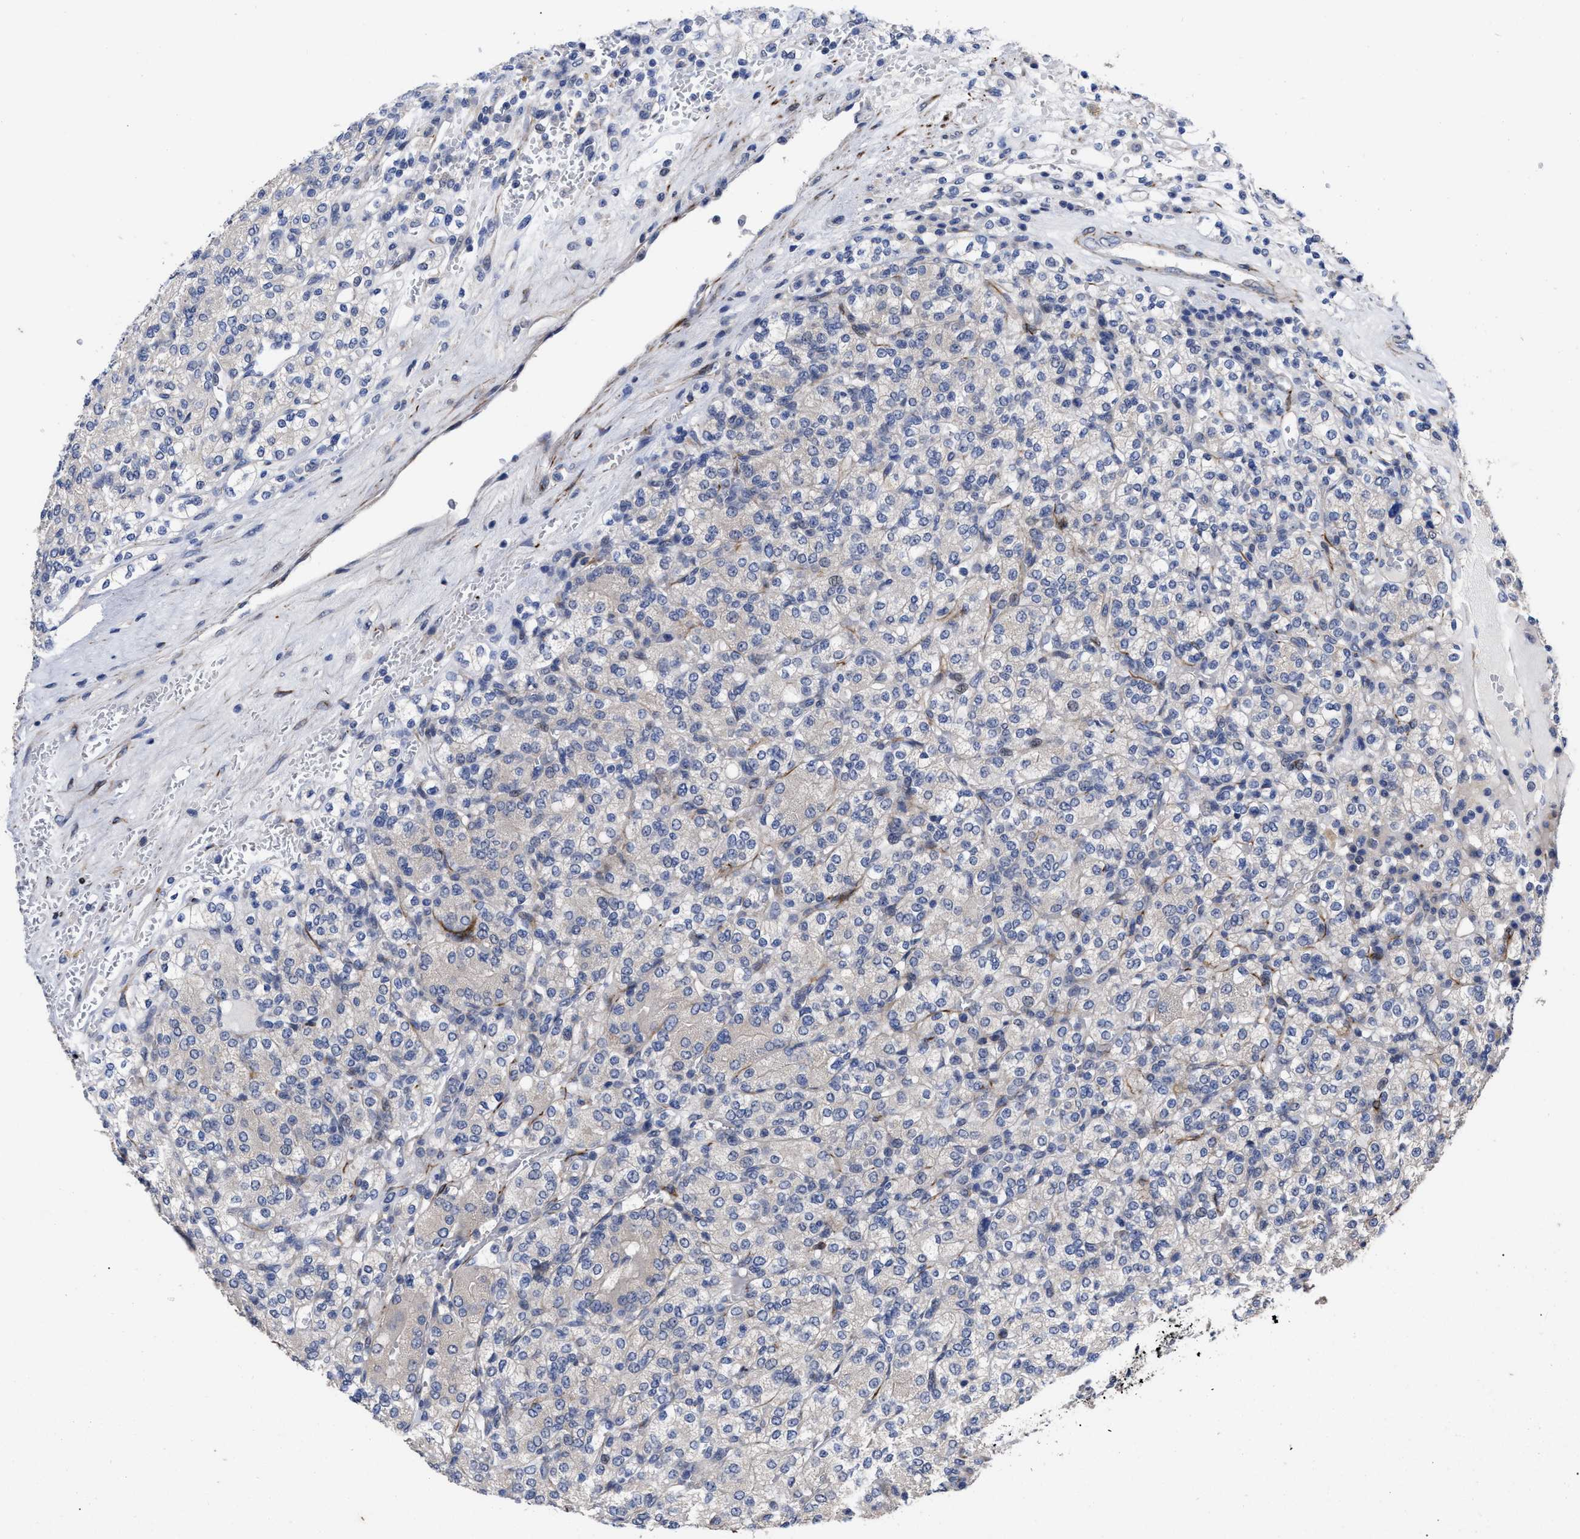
{"staining": {"intensity": "negative", "quantity": "none", "location": "none"}, "tissue": "renal cancer", "cell_type": "Tumor cells", "image_type": "cancer", "snomed": [{"axis": "morphology", "description": "Adenocarcinoma, NOS"}, {"axis": "topography", "description": "Kidney"}], "caption": "Tumor cells show no significant staining in renal cancer (adenocarcinoma). (DAB immunohistochemistry, high magnification).", "gene": "CCN5", "patient": {"sex": "male", "age": 77}}